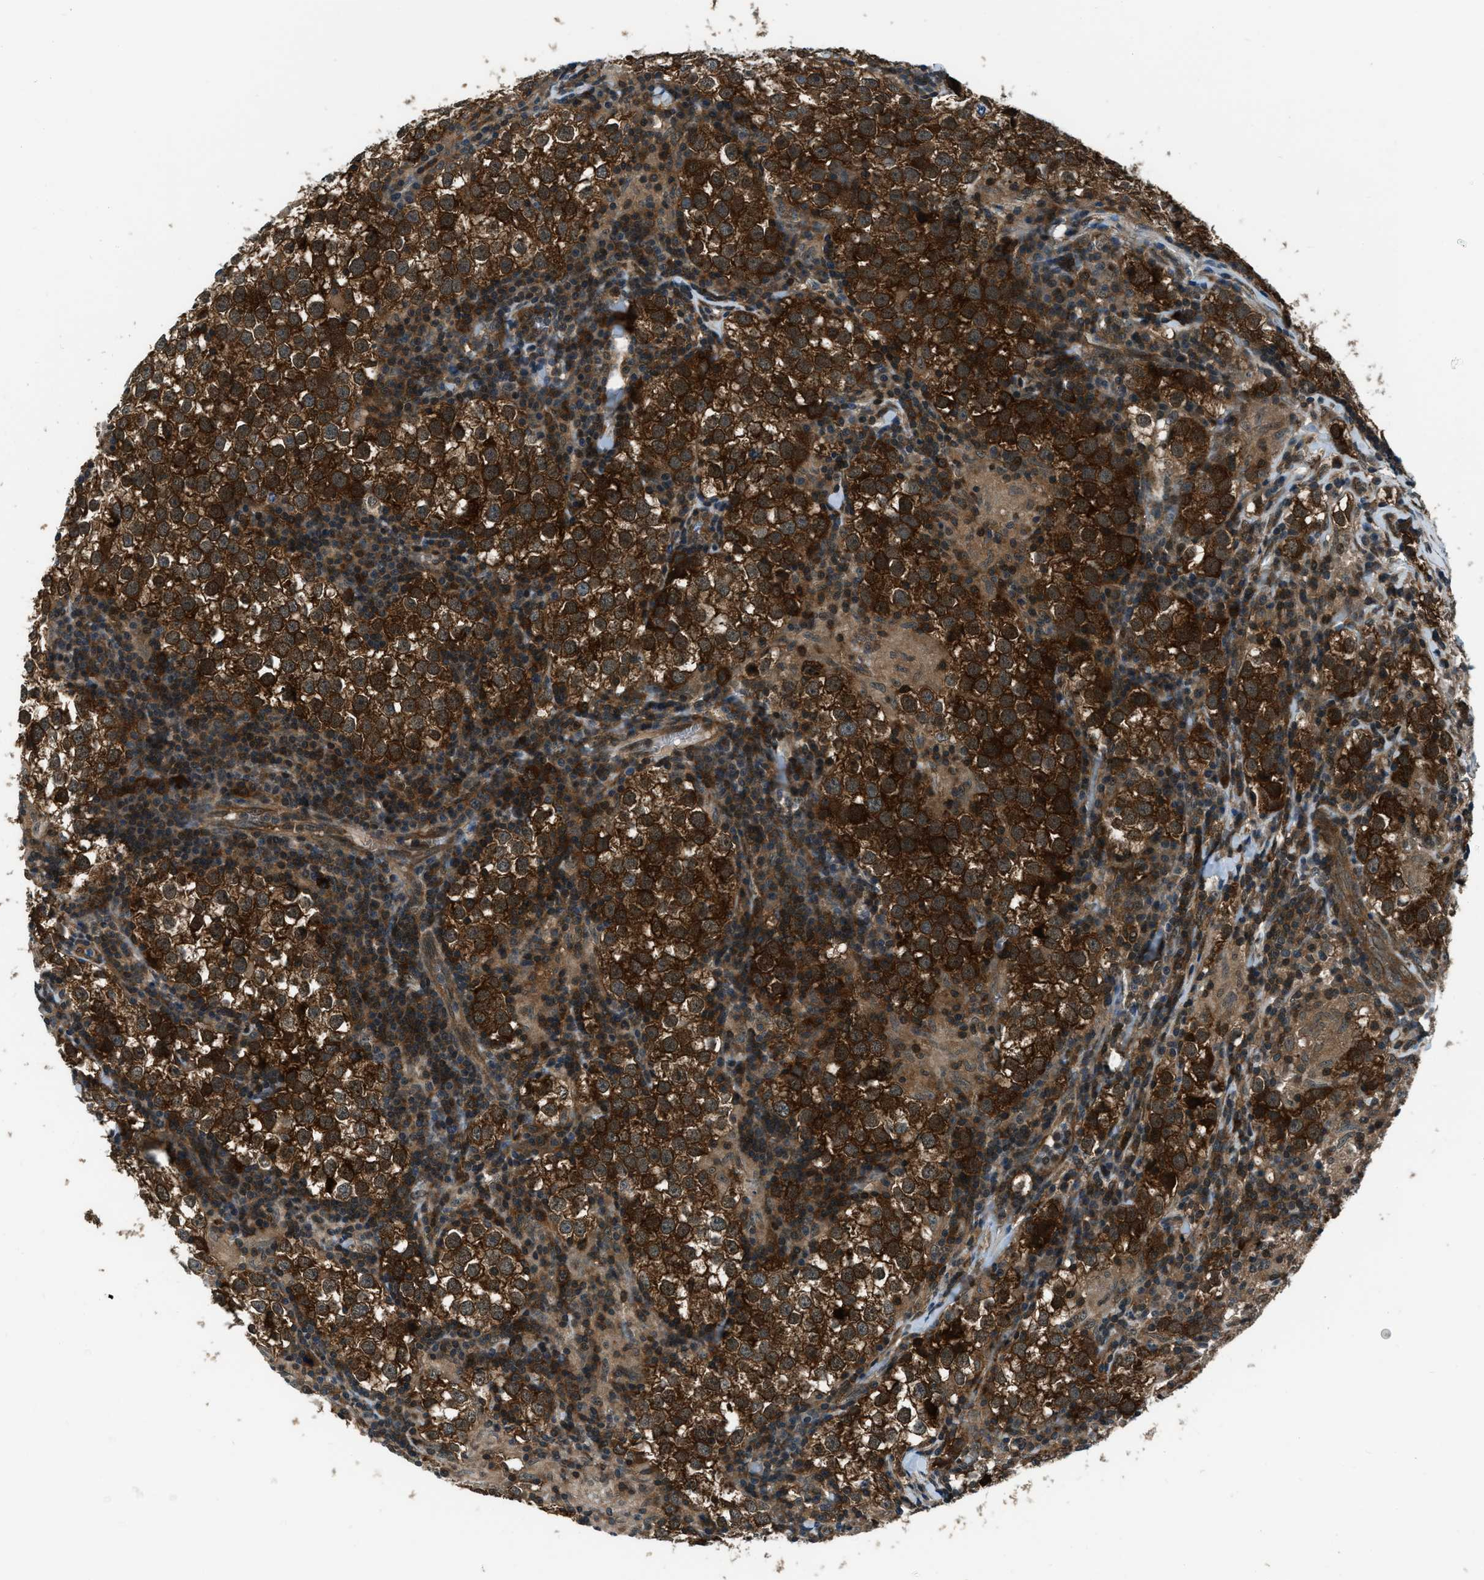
{"staining": {"intensity": "strong", "quantity": ">75%", "location": "cytoplasmic/membranous,nuclear"}, "tissue": "testis cancer", "cell_type": "Tumor cells", "image_type": "cancer", "snomed": [{"axis": "morphology", "description": "Seminoma, NOS"}, {"axis": "morphology", "description": "Carcinoma, Embryonal, NOS"}, {"axis": "topography", "description": "Testis"}], "caption": "Seminoma (testis) stained with IHC reveals strong cytoplasmic/membranous and nuclear staining in about >75% of tumor cells.", "gene": "NUDCD3", "patient": {"sex": "male", "age": 36}}